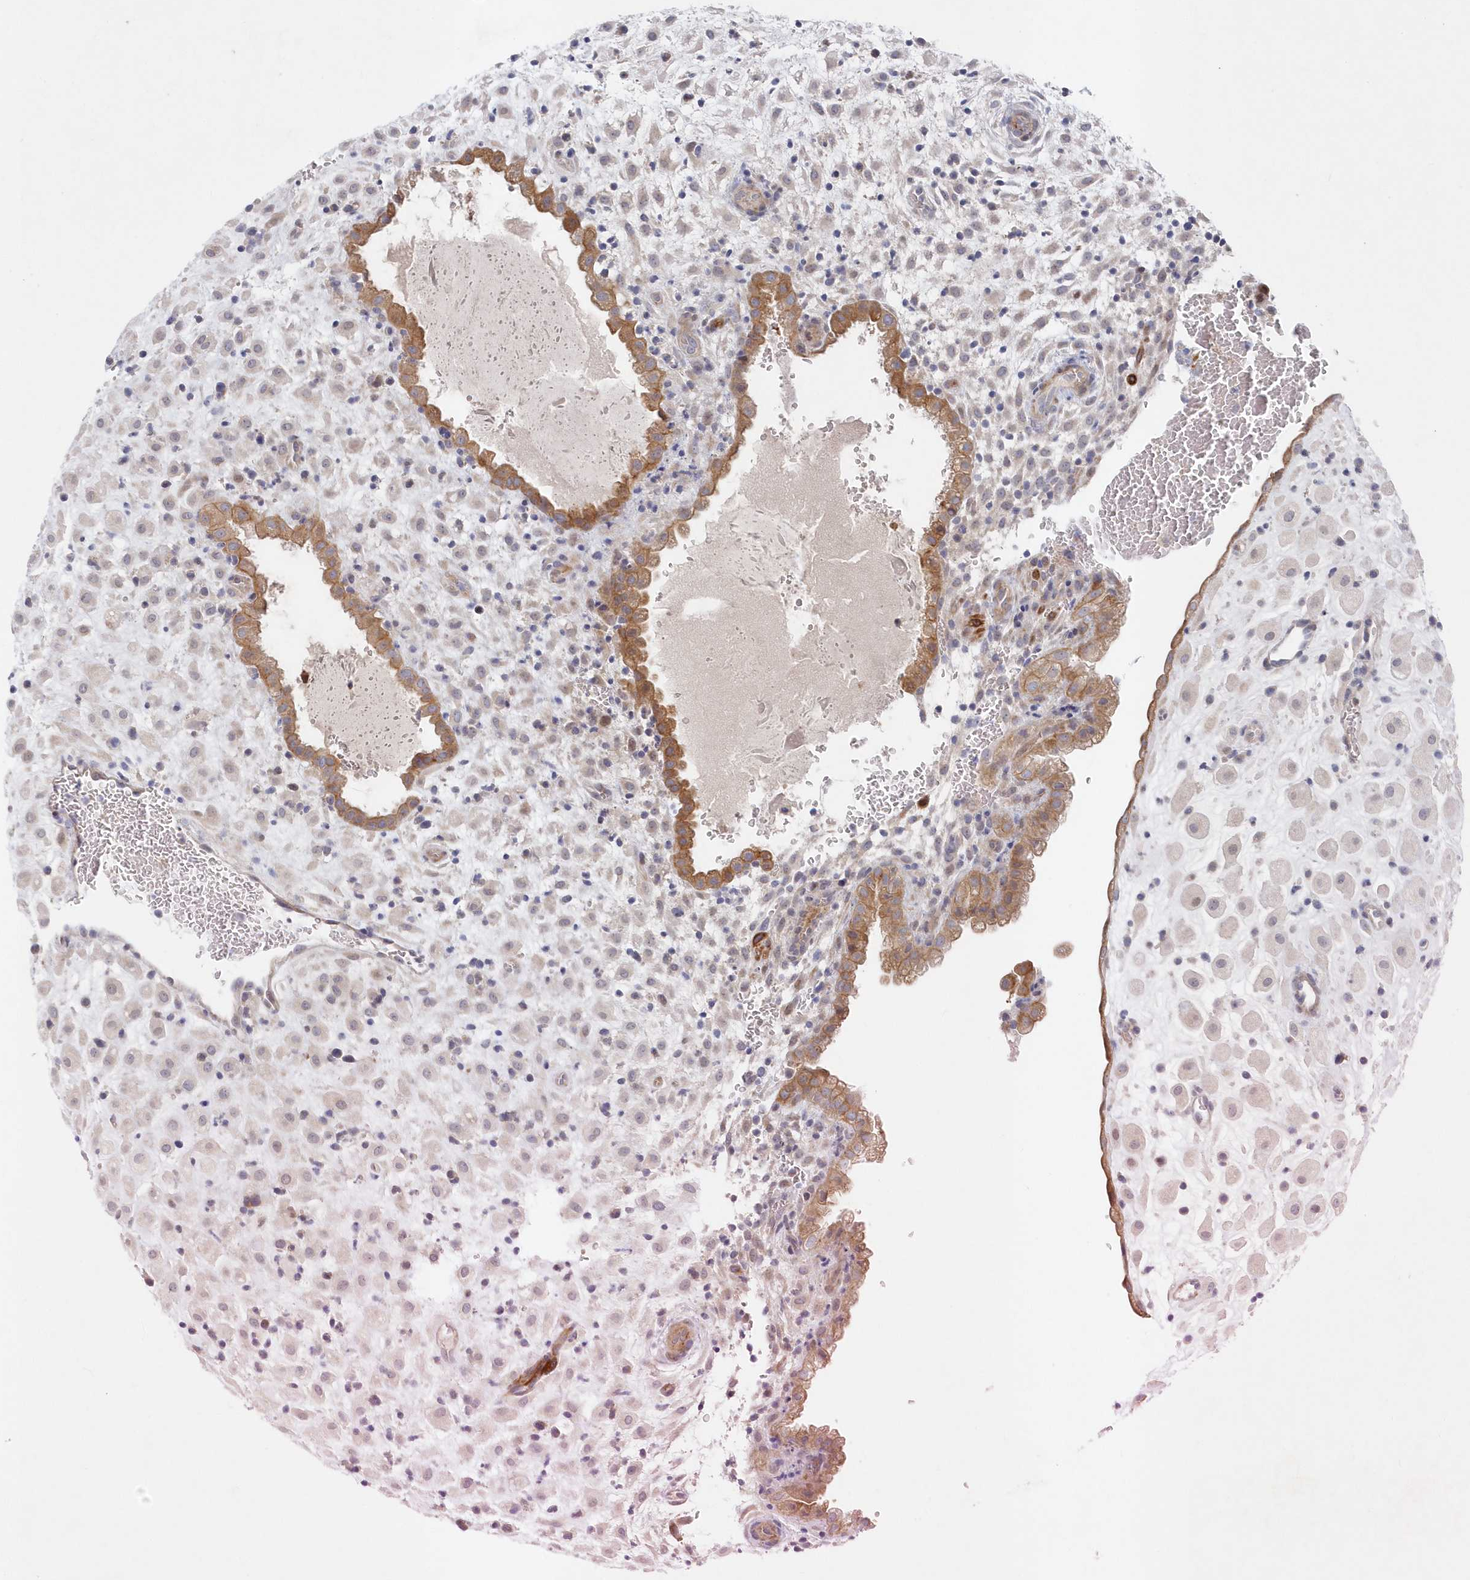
{"staining": {"intensity": "negative", "quantity": "none", "location": "none"}, "tissue": "placenta", "cell_type": "Decidual cells", "image_type": "normal", "snomed": [{"axis": "morphology", "description": "Normal tissue, NOS"}, {"axis": "topography", "description": "Placenta"}], "caption": "Immunohistochemistry of unremarkable placenta reveals no expression in decidual cells. Nuclei are stained in blue.", "gene": "KIAA1586", "patient": {"sex": "female", "age": 35}}